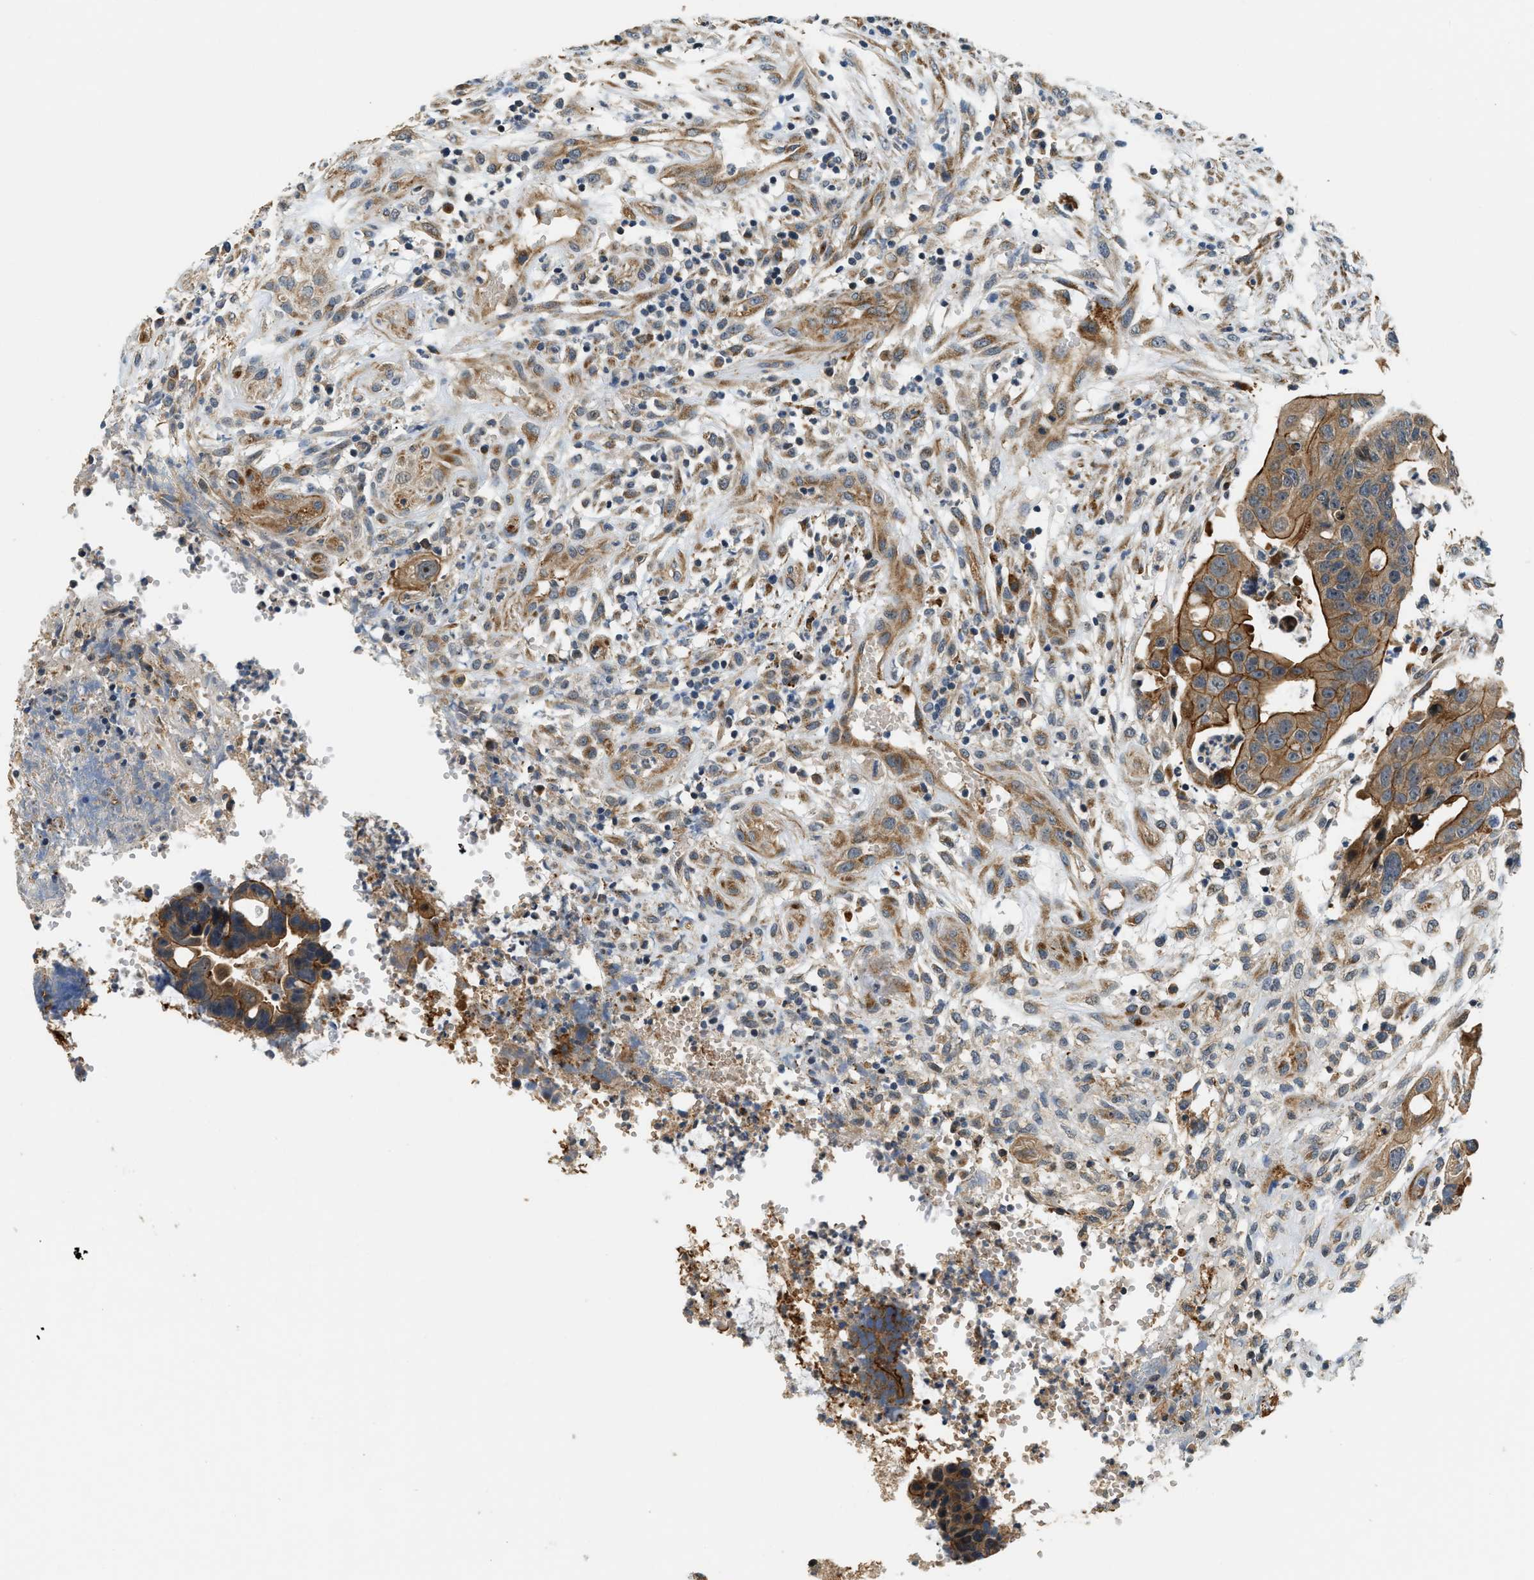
{"staining": {"intensity": "moderate", "quantity": ">75%", "location": "cytoplasmic/membranous"}, "tissue": "colorectal cancer", "cell_type": "Tumor cells", "image_type": "cancer", "snomed": [{"axis": "morphology", "description": "Adenocarcinoma, NOS"}, {"axis": "topography", "description": "Colon"}], "caption": "Human colorectal cancer stained with a brown dye displays moderate cytoplasmic/membranous positive expression in about >75% of tumor cells.", "gene": "ALOX12", "patient": {"sex": "female", "age": 57}}